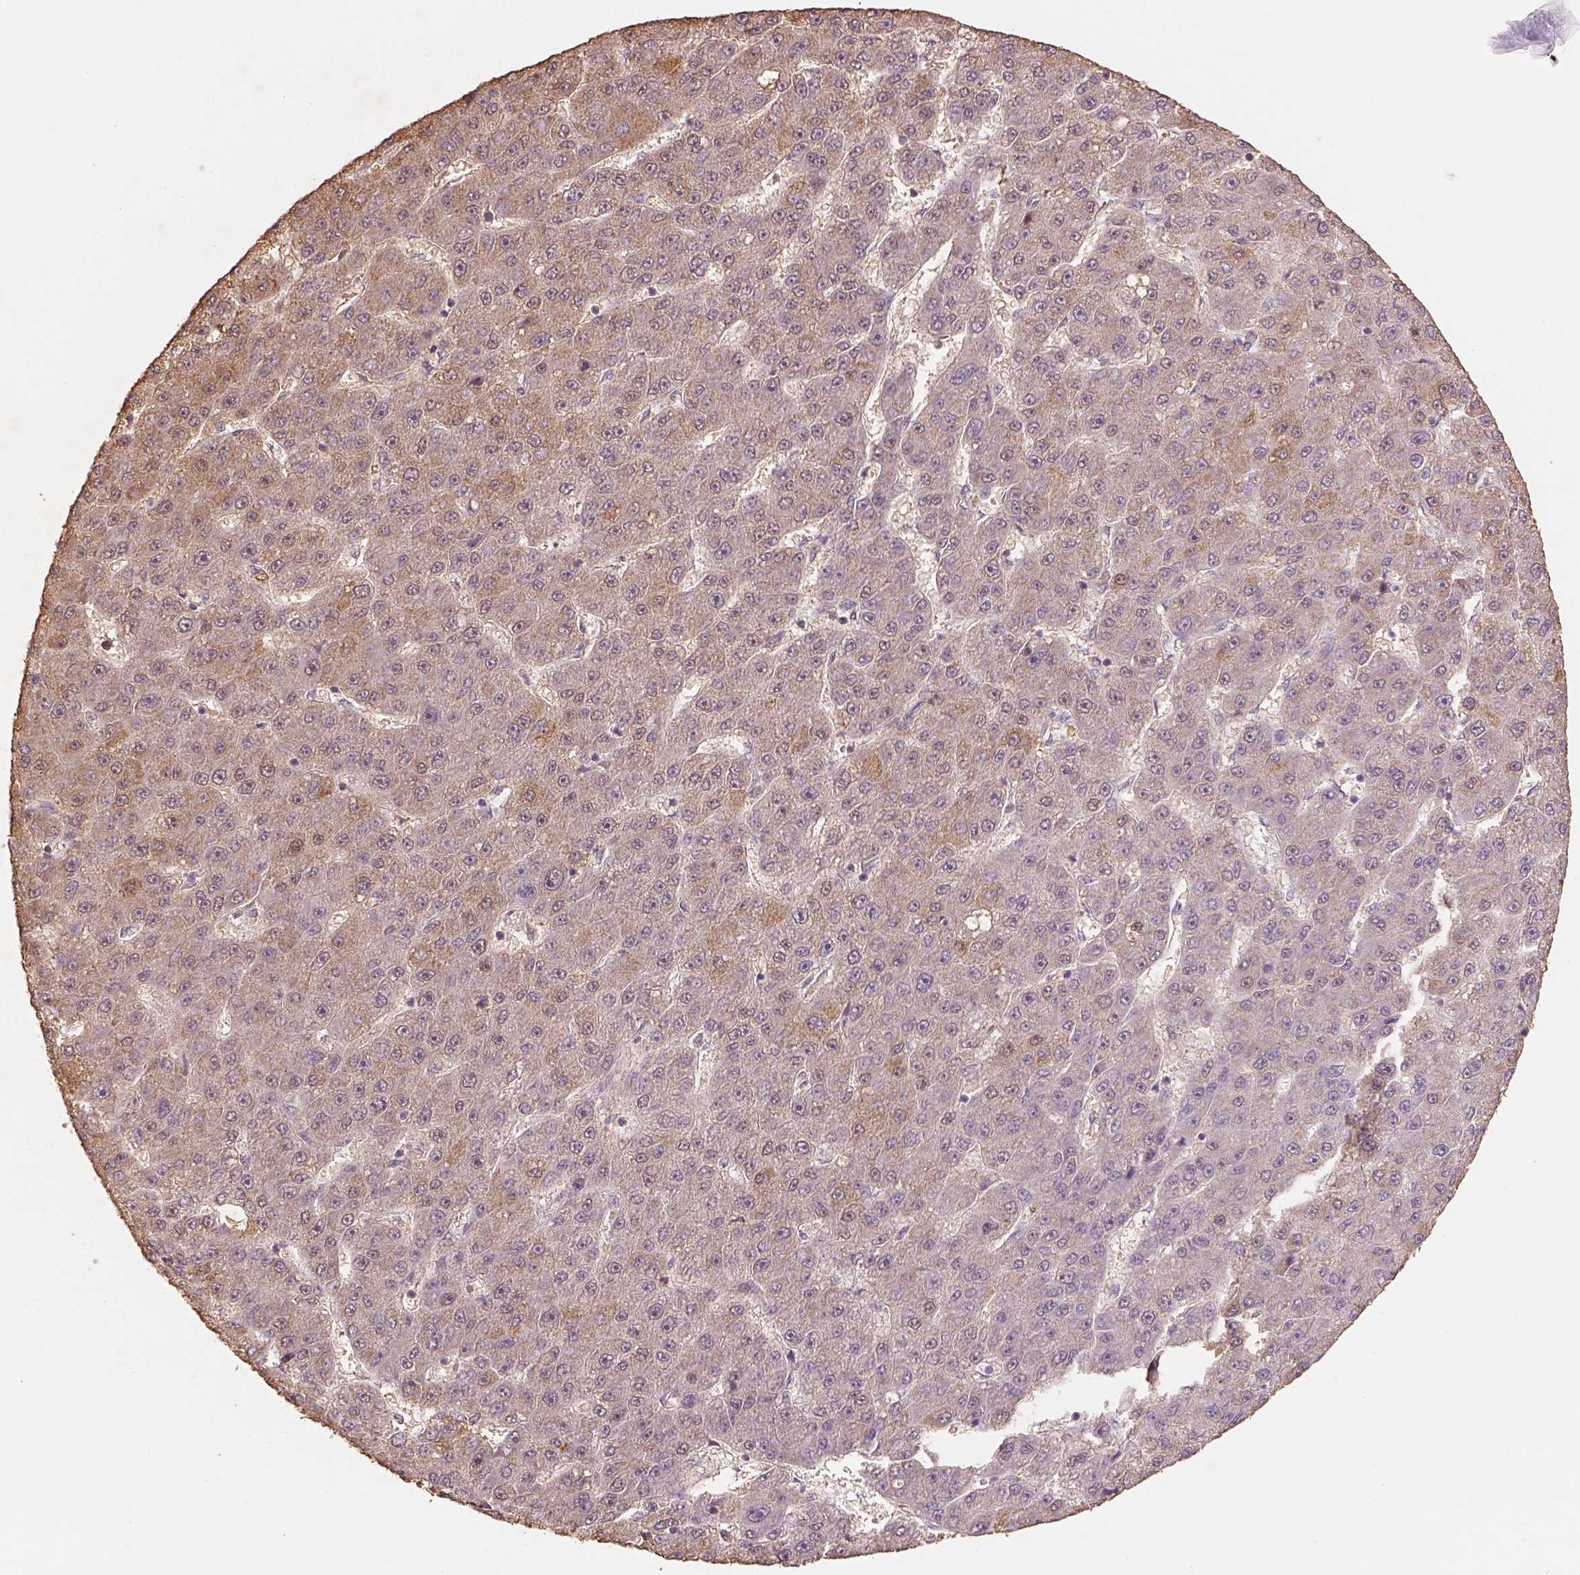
{"staining": {"intensity": "moderate", "quantity": "<25%", "location": "cytoplasmic/membranous"}, "tissue": "liver cancer", "cell_type": "Tumor cells", "image_type": "cancer", "snomed": [{"axis": "morphology", "description": "Carcinoma, Hepatocellular, NOS"}, {"axis": "topography", "description": "Liver"}], "caption": "A low amount of moderate cytoplasmic/membranous staining is present in approximately <25% of tumor cells in hepatocellular carcinoma (liver) tissue.", "gene": "AP2B1", "patient": {"sex": "male", "age": 67}}